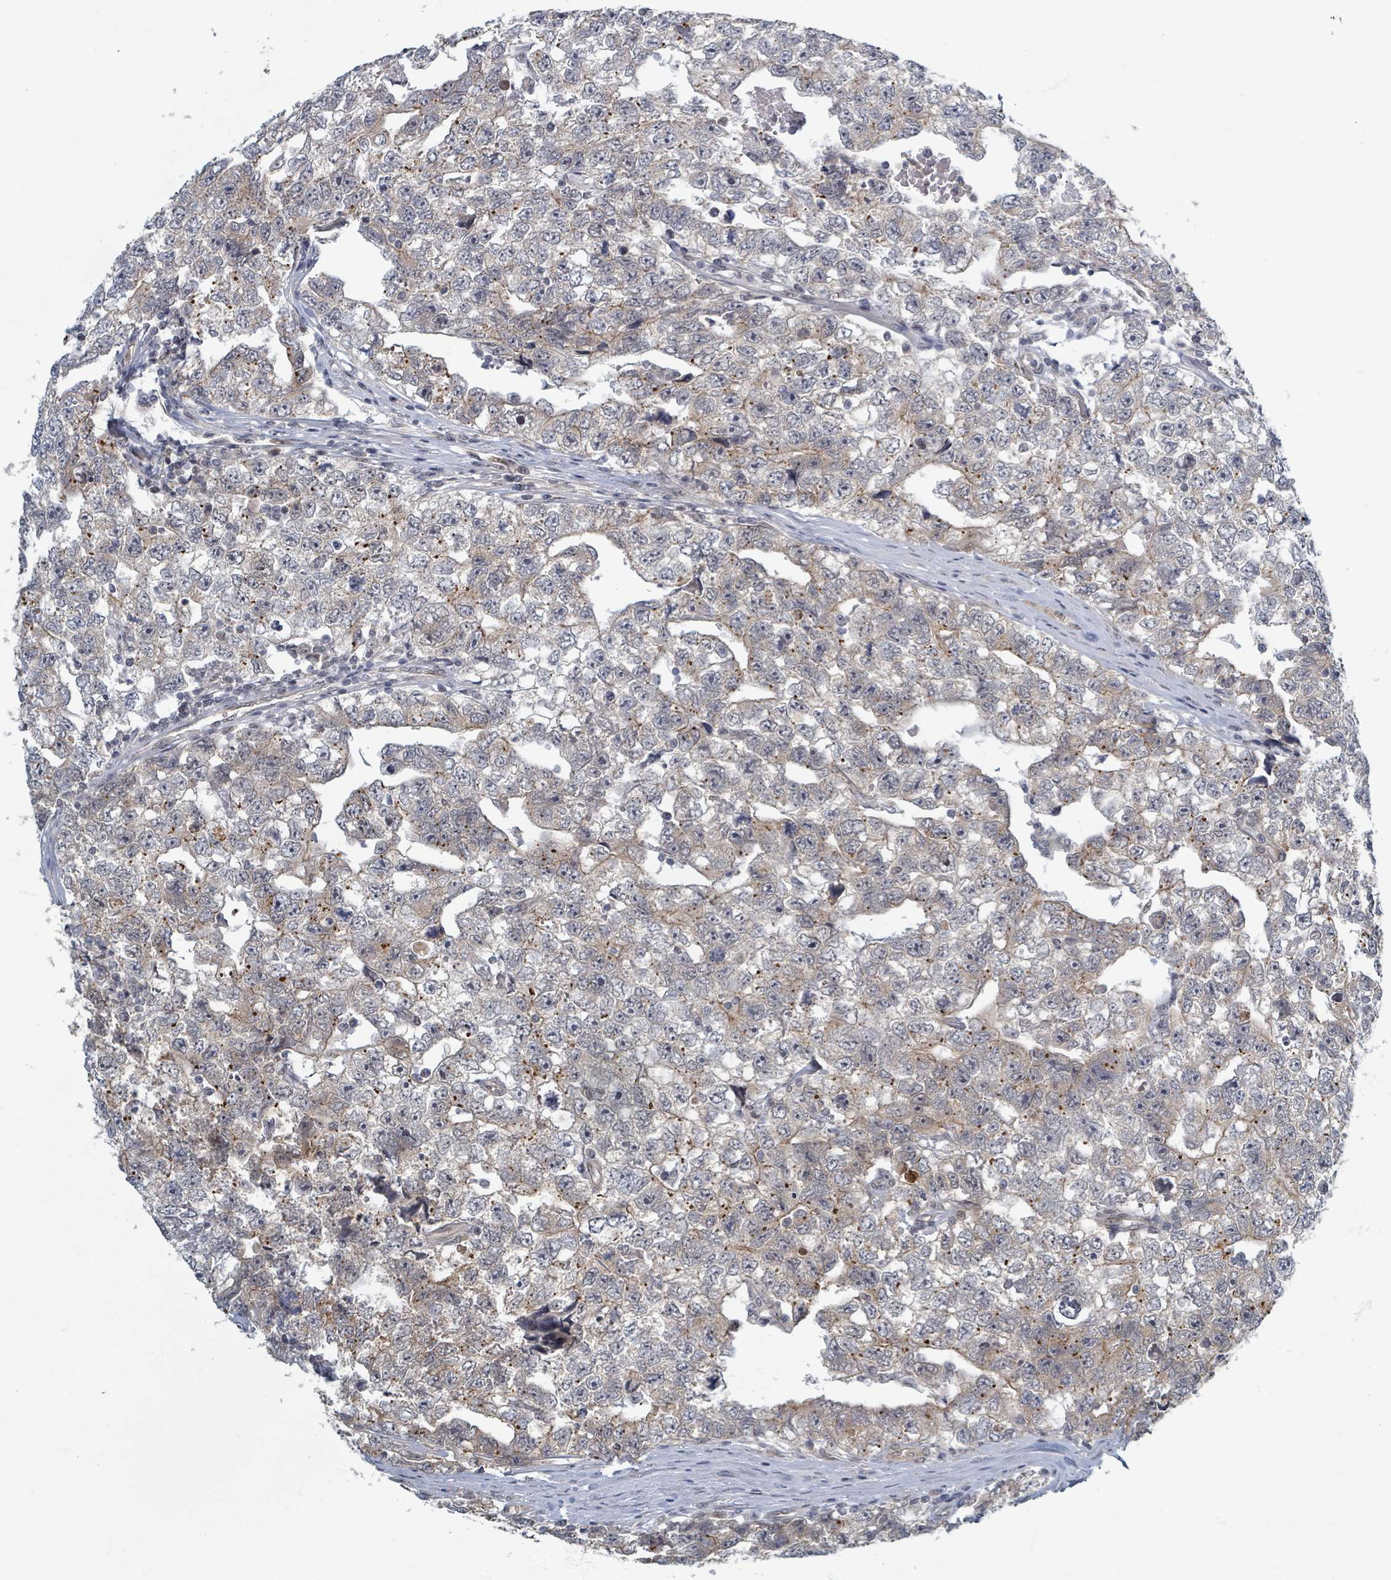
{"staining": {"intensity": "moderate", "quantity": "<25%", "location": "cytoplasmic/membranous"}, "tissue": "testis cancer", "cell_type": "Tumor cells", "image_type": "cancer", "snomed": [{"axis": "morphology", "description": "Carcinoma, Embryonal, NOS"}, {"axis": "topography", "description": "Testis"}], "caption": "Protein staining of embryonal carcinoma (testis) tissue shows moderate cytoplasmic/membranous expression in approximately <25% of tumor cells.", "gene": "INTS15", "patient": {"sex": "male", "age": 22}}